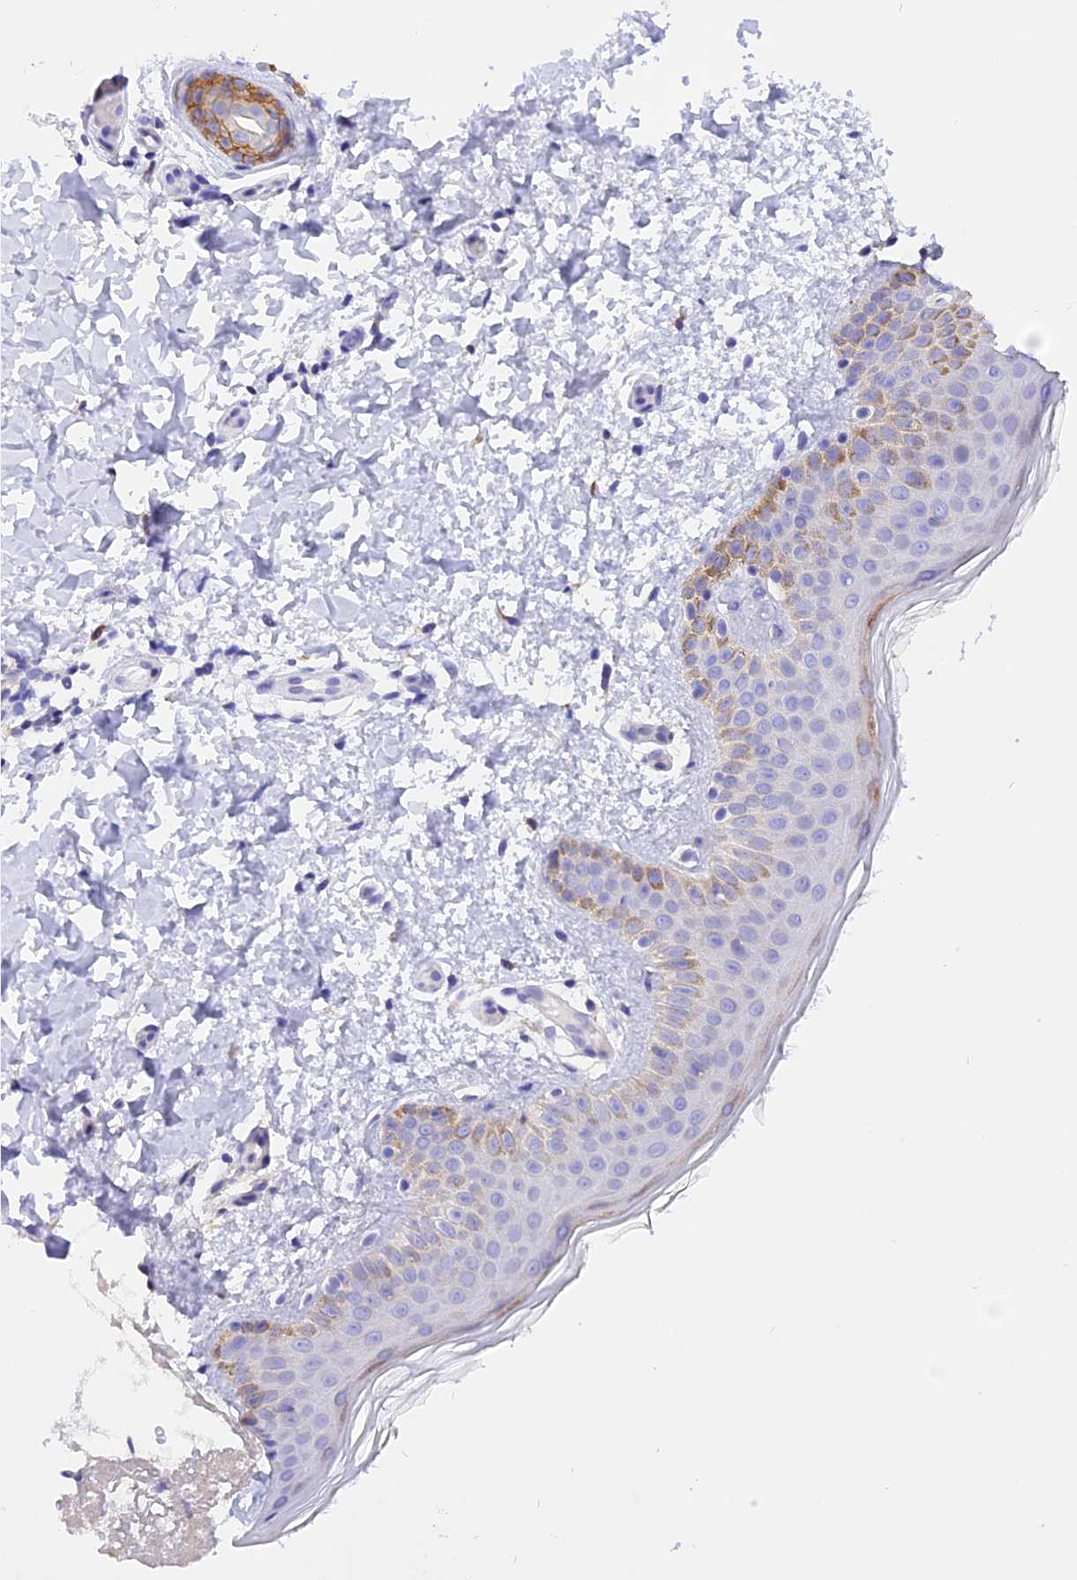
{"staining": {"intensity": "negative", "quantity": "none", "location": "none"}, "tissue": "skin", "cell_type": "Fibroblasts", "image_type": "normal", "snomed": [{"axis": "morphology", "description": "Normal tissue, NOS"}, {"axis": "topography", "description": "Skin"}], "caption": "IHC micrograph of unremarkable skin: human skin stained with DAB exhibits no significant protein positivity in fibroblasts. The staining is performed using DAB (3,3'-diaminobenzidine) brown chromogen with nuclei counter-stained in using hematoxylin.", "gene": "COL6A5", "patient": {"sex": "male", "age": 36}}